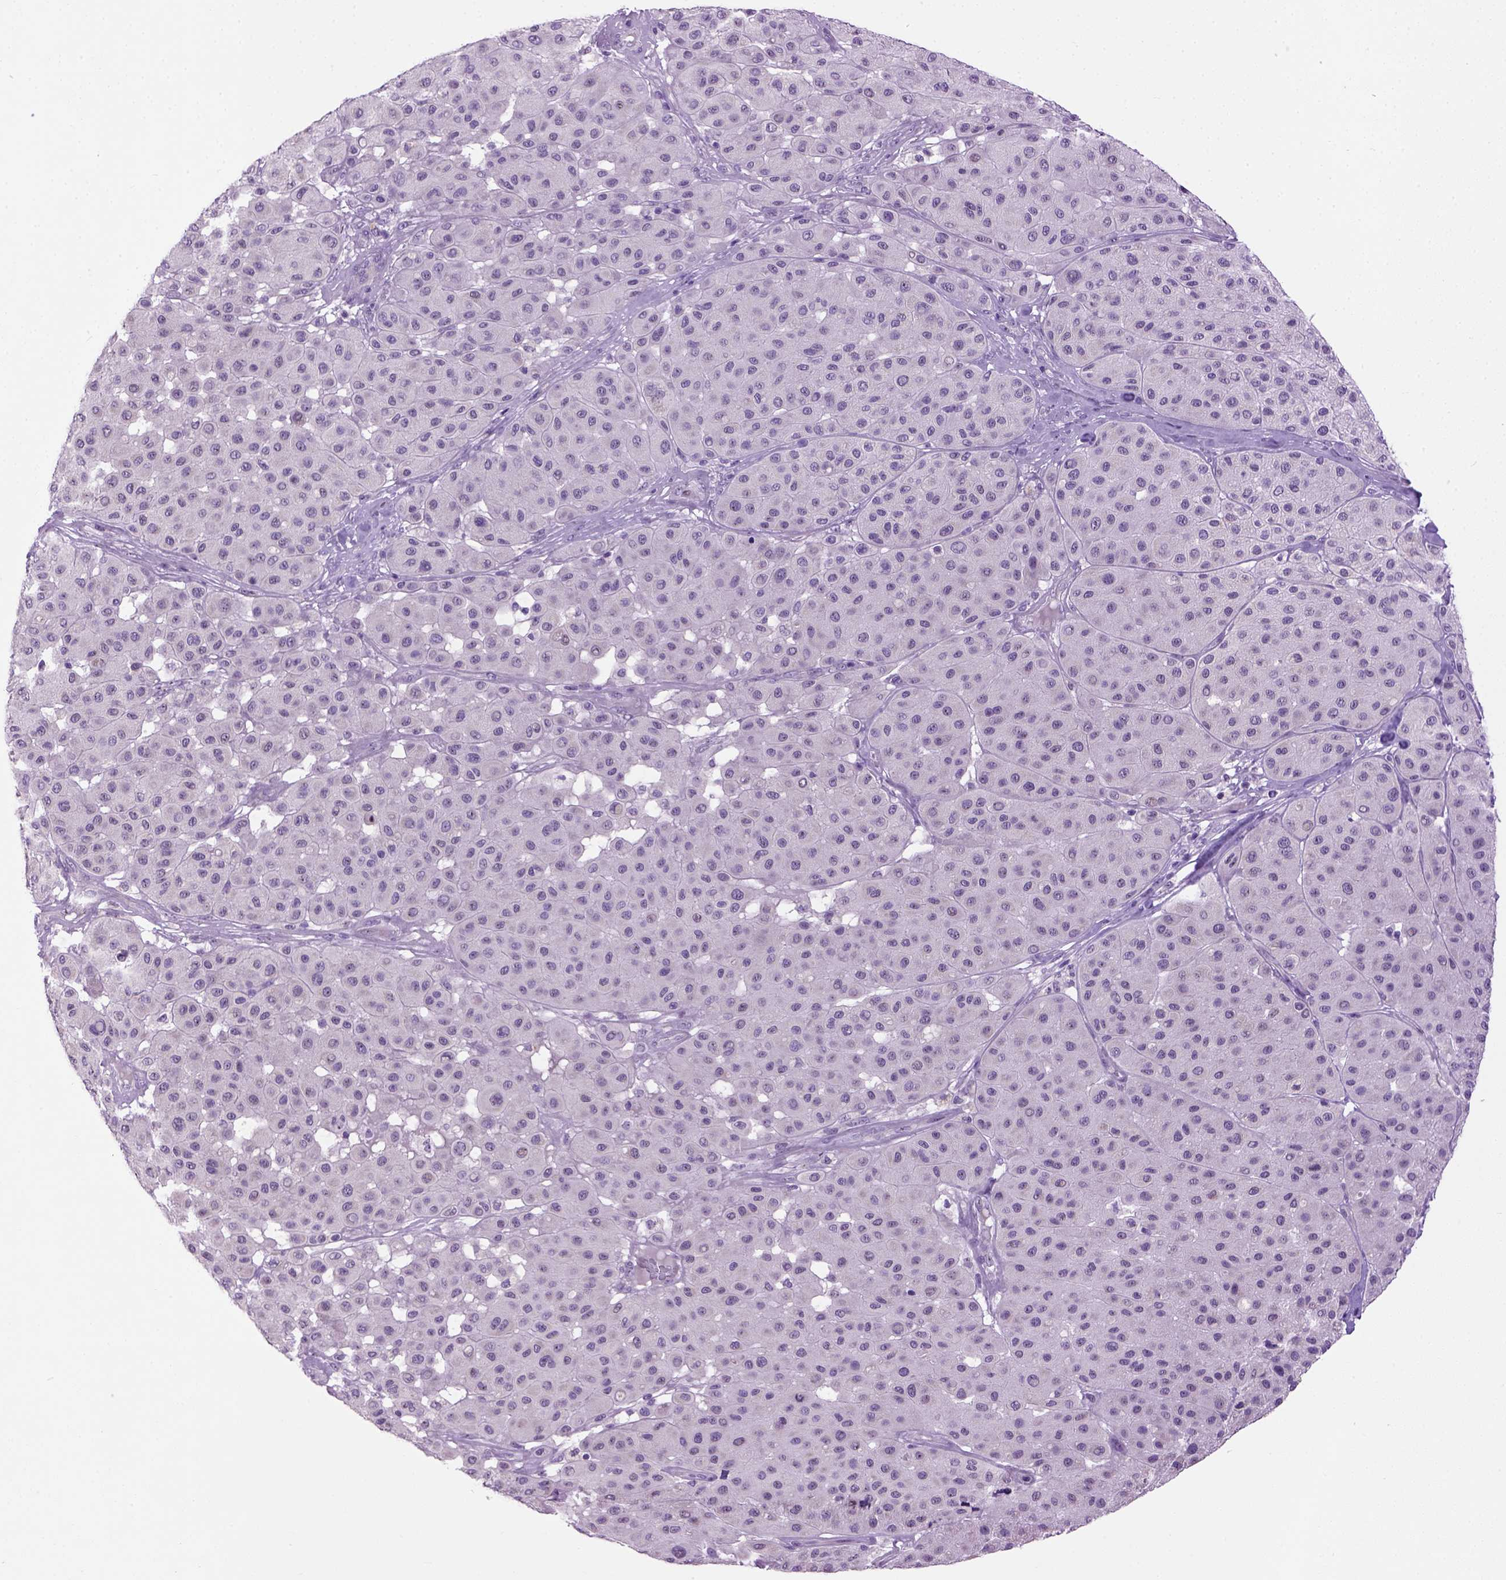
{"staining": {"intensity": "negative", "quantity": "none", "location": "none"}, "tissue": "melanoma", "cell_type": "Tumor cells", "image_type": "cancer", "snomed": [{"axis": "morphology", "description": "Malignant melanoma, Metastatic site"}, {"axis": "topography", "description": "Smooth muscle"}], "caption": "A histopathology image of human melanoma is negative for staining in tumor cells.", "gene": "UTP4", "patient": {"sex": "male", "age": 41}}